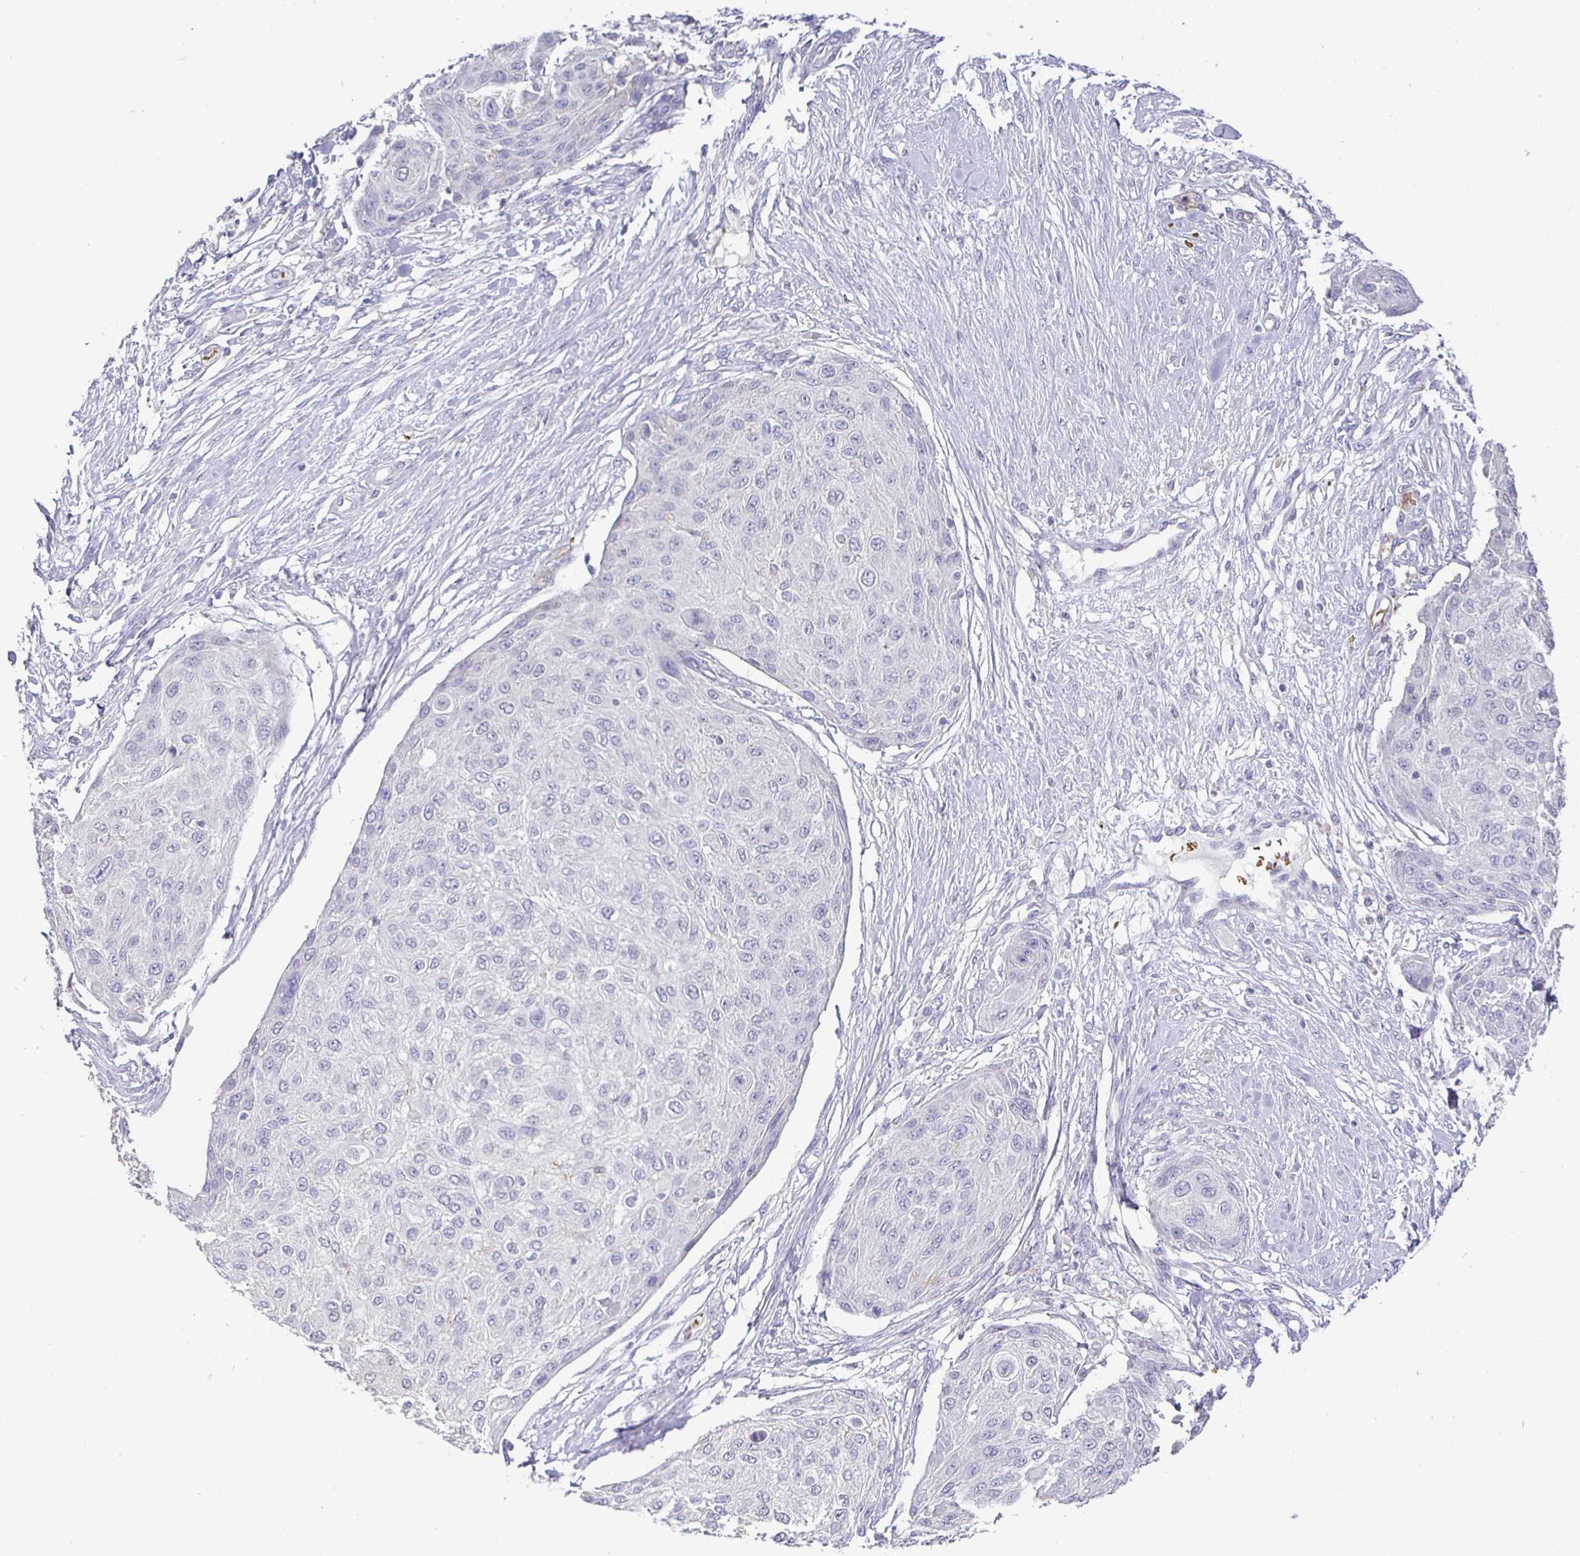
{"staining": {"intensity": "negative", "quantity": "none", "location": "none"}, "tissue": "skin cancer", "cell_type": "Tumor cells", "image_type": "cancer", "snomed": [{"axis": "morphology", "description": "Squamous cell carcinoma, NOS"}, {"axis": "topography", "description": "Skin"}], "caption": "This micrograph is of skin squamous cell carcinoma stained with IHC to label a protein in brown with the nuclei are counter-stained blue. There is no staining in tumor cells. (Stains: DAB immunohistochemistry (IHC) with hematoxylin counter stain, Microscopy: brightfield microscopy at high magnification).", "gene": "SIRPA", "patient": {"sex": "female", "age": 87}}